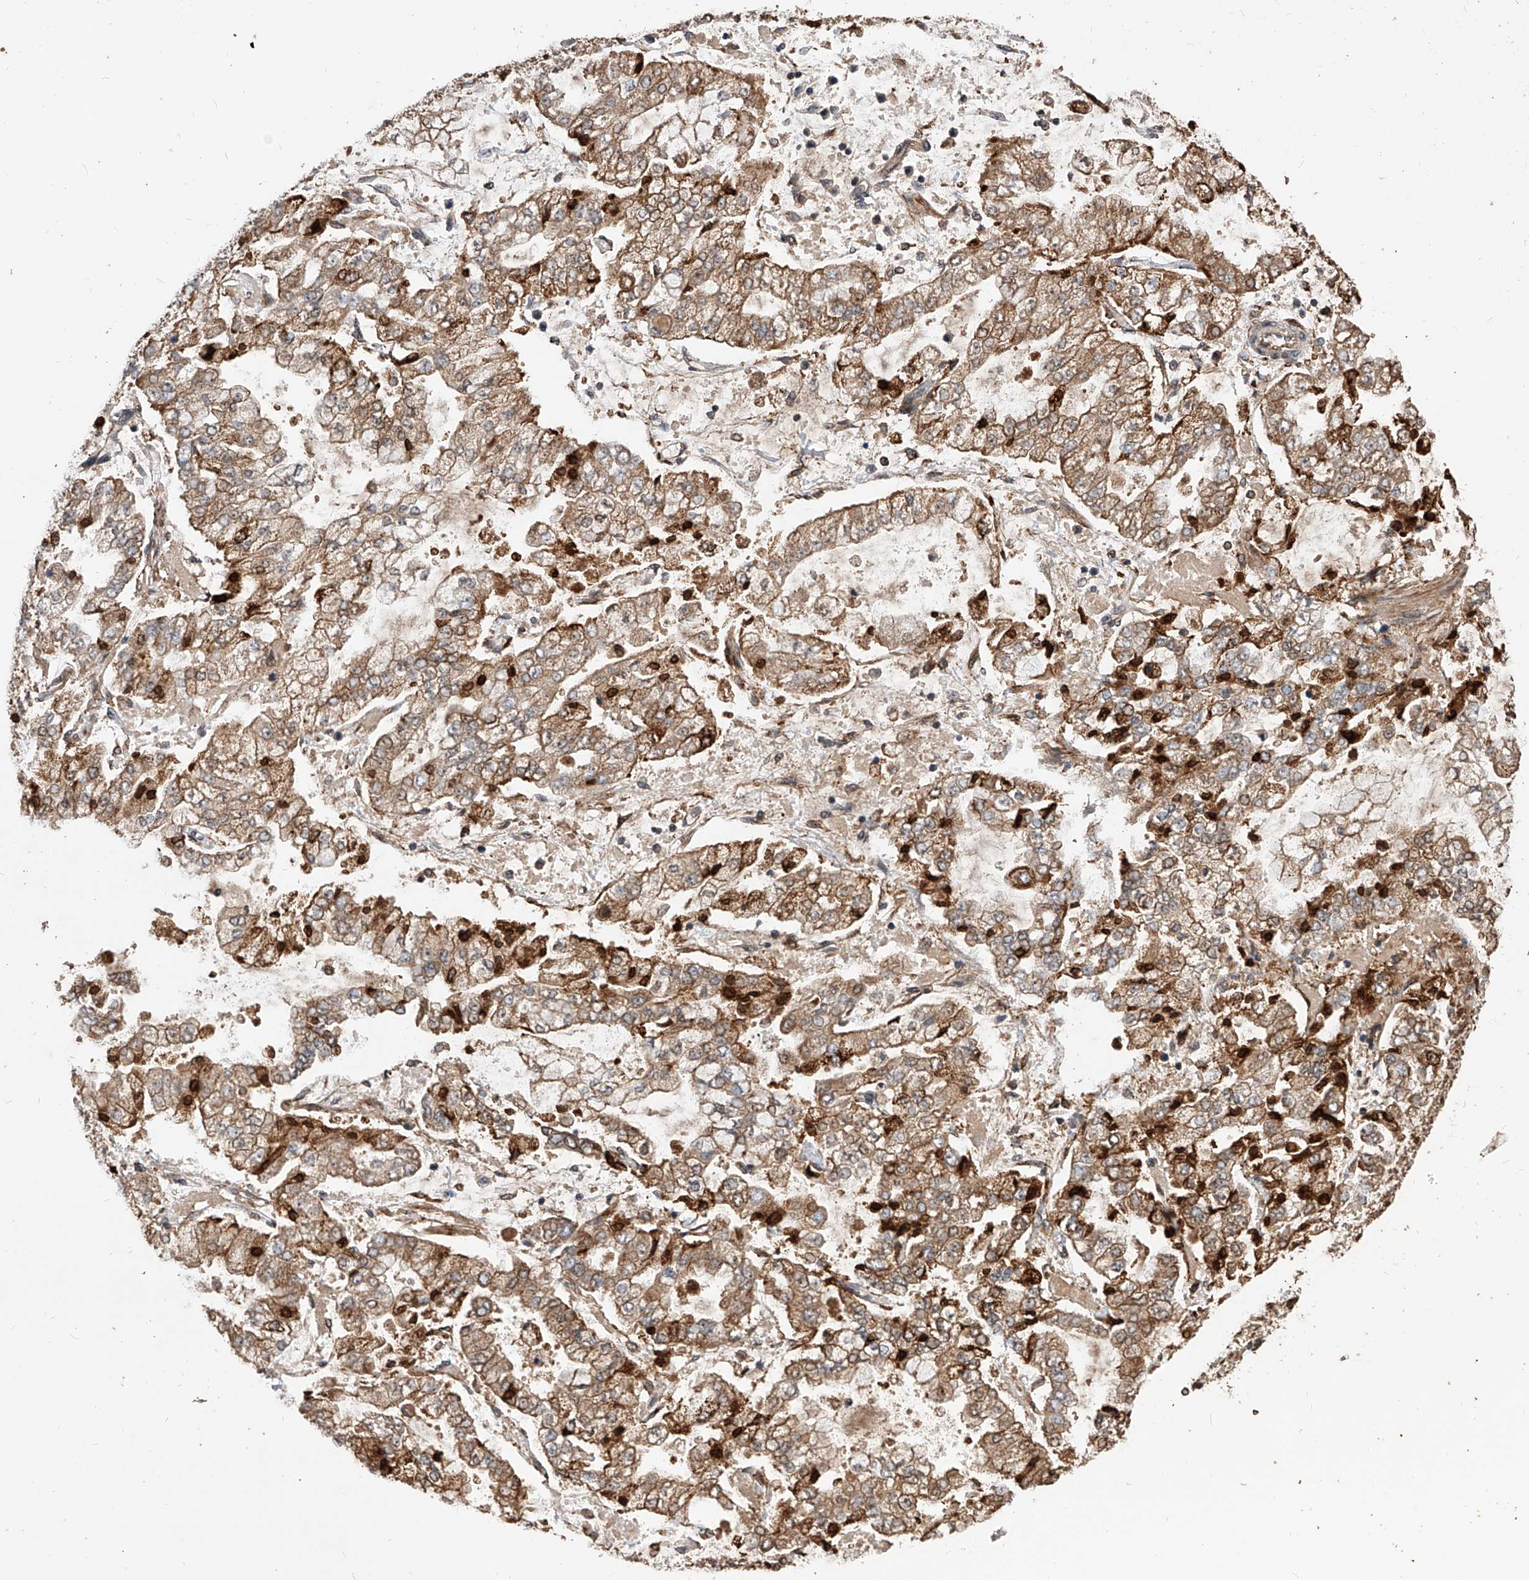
{"staining": {"intensity": "moderate", "quantity": ">75%", "location": "cytoplasmic/membranous"}, "tissue": "stomach cancer", "cell_type": "Tumor cells", "image_type": "cancer", "snomed": [{"axis": "morphology", "description": "Adenocarcinoma, NOS"}, {"axis": "topography", "description": "Stomach"}], "caption": "A photomicrograph showing moderate cytoplasmic/membranous staining in approximately >75% of tumor cells in stomach cancer, as visualized by brown immunohistochemical staining.", "gene": "CFAP410", "patient": {"sex": "male", "age": 76}}